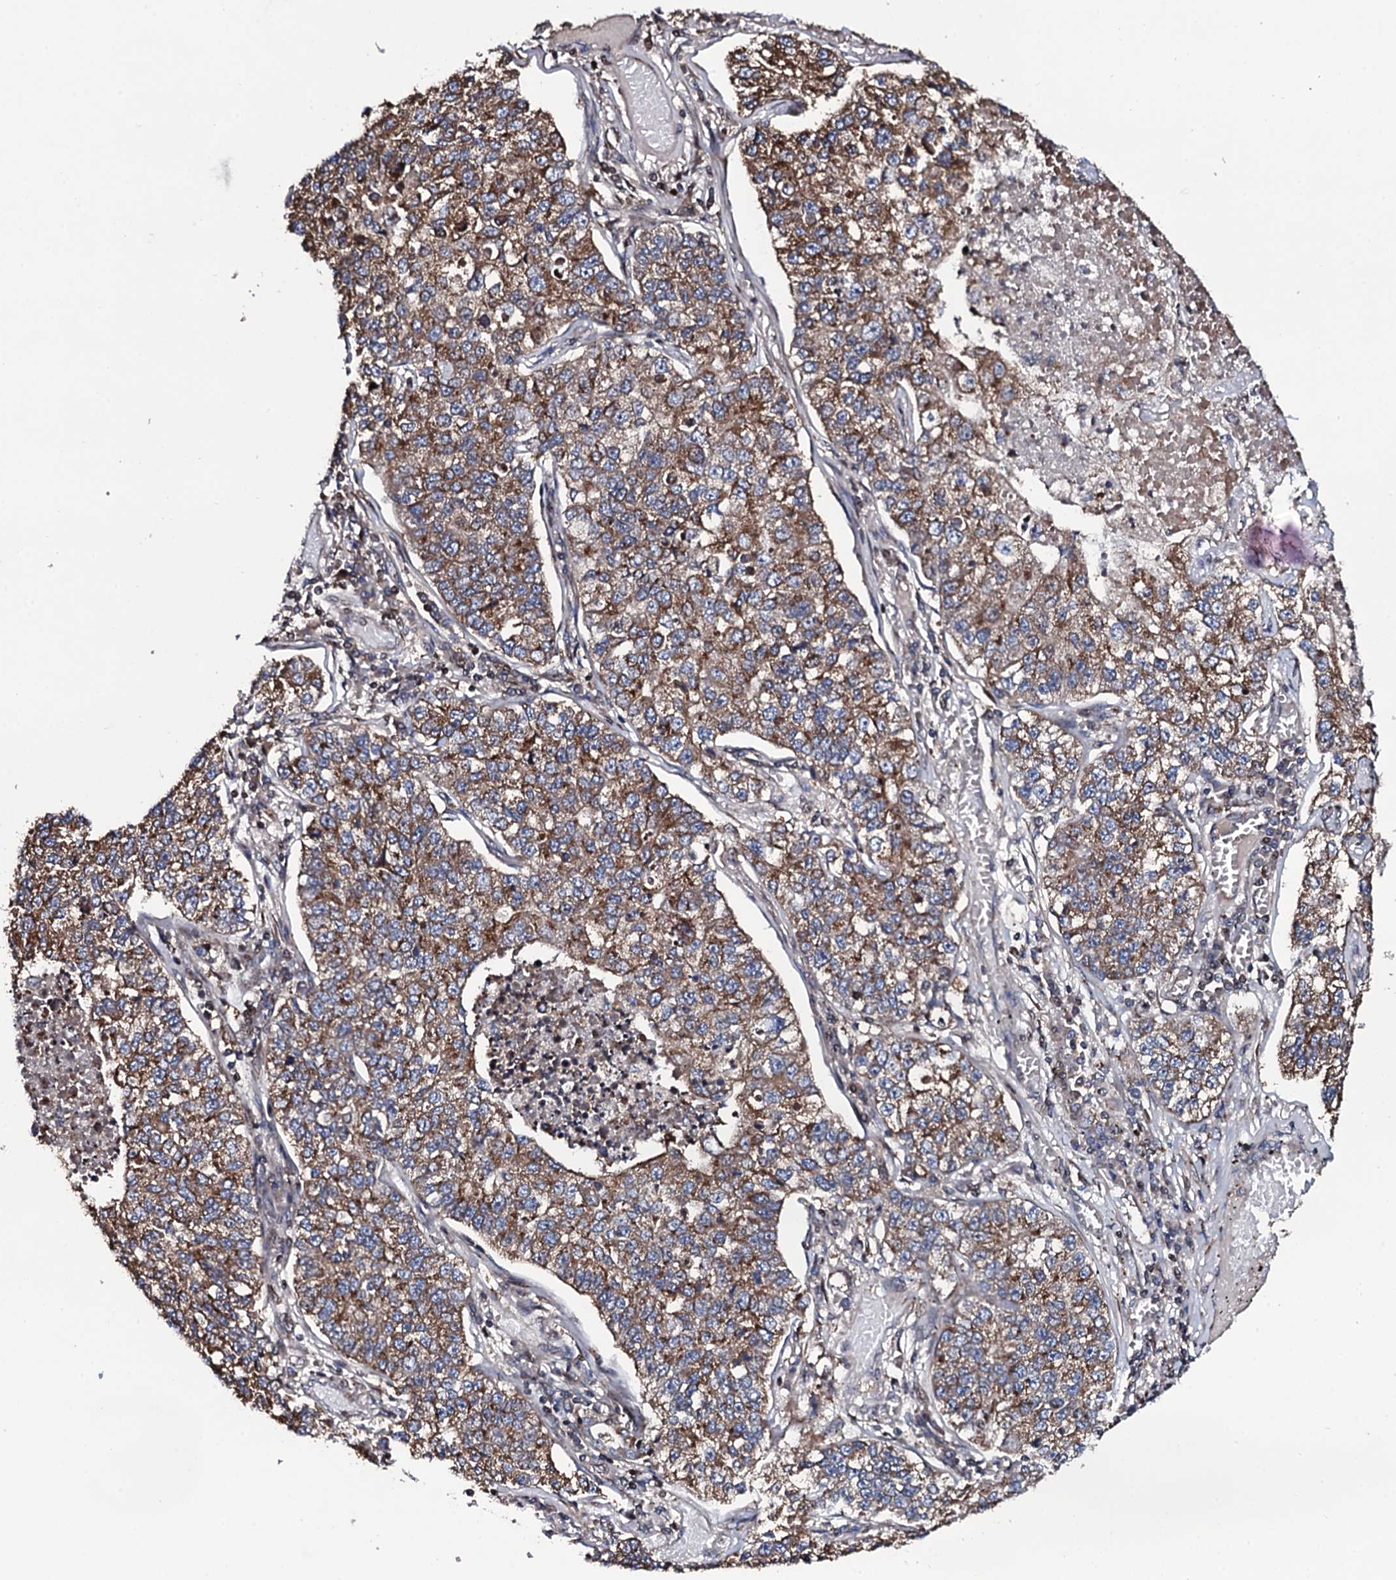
{"staining": {"intensity": "moderate", "quantity": ">75%", "location": "cytoplasmic/membranous"}, "tissue": "lung cancer", "cell_type": "Tumor cells", "image_type": "cancer", "snomed": [{"axis": "morphology", "description": "Adenocarcinoma, NOS"}, {"axis": "topography", "description": "Lung"}], "caption": "Immunohistochemical staining of lung cancer (adenocarcinoma) displays medium levels of moderate cytoplasmic/membranous expression in approximately >75% of tumor cells.", "gene": "PLET1", "patient": {"sex": "male", "age": 49}}